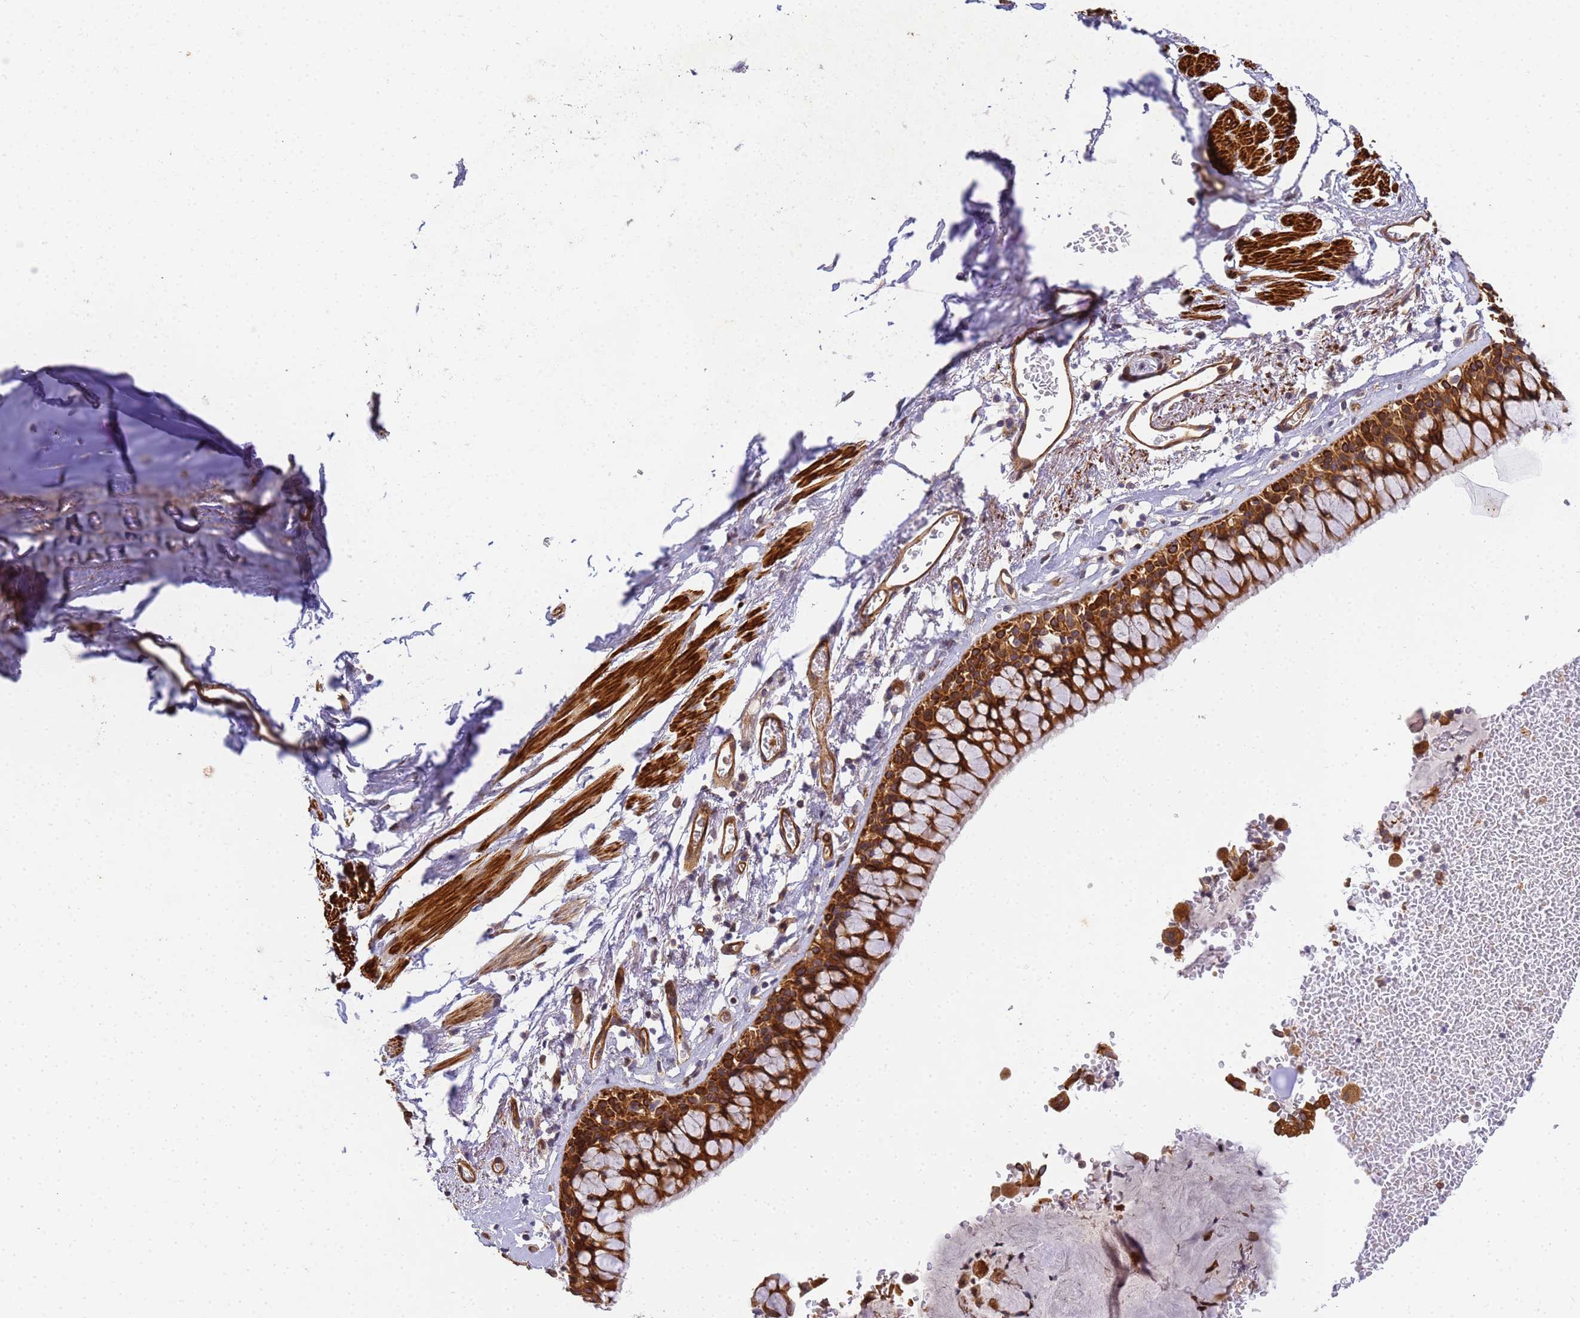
{"staining": {"intensity": "strong", "quantity": ">75%", "location": "cytoplasmic/membranous"}, "tissue": "bronchus", "cell_type": "Respiratory epithelial cells", "image_type": "normal", "snomed": [{"axis": "morphology", "description": "Normal tissue, NOS"}, {"axis": "morphology", "description": "Inflammation, NOS"}, {"axis": "topography", "description": "Cartilage tissue"}, {"axis": "topography", "description": "Bronchus"}, {"axis": "topography", "description": "Lung"}], "caption": "Immunohistochemical staining of benign bronchus exhibits high levels of strong cytoplasmic/membranous positivity in approximately >75% of respiratory epithelial cells.", "gene": "RALGAPA2", "patient": {"sex": "female", "age": 64}}